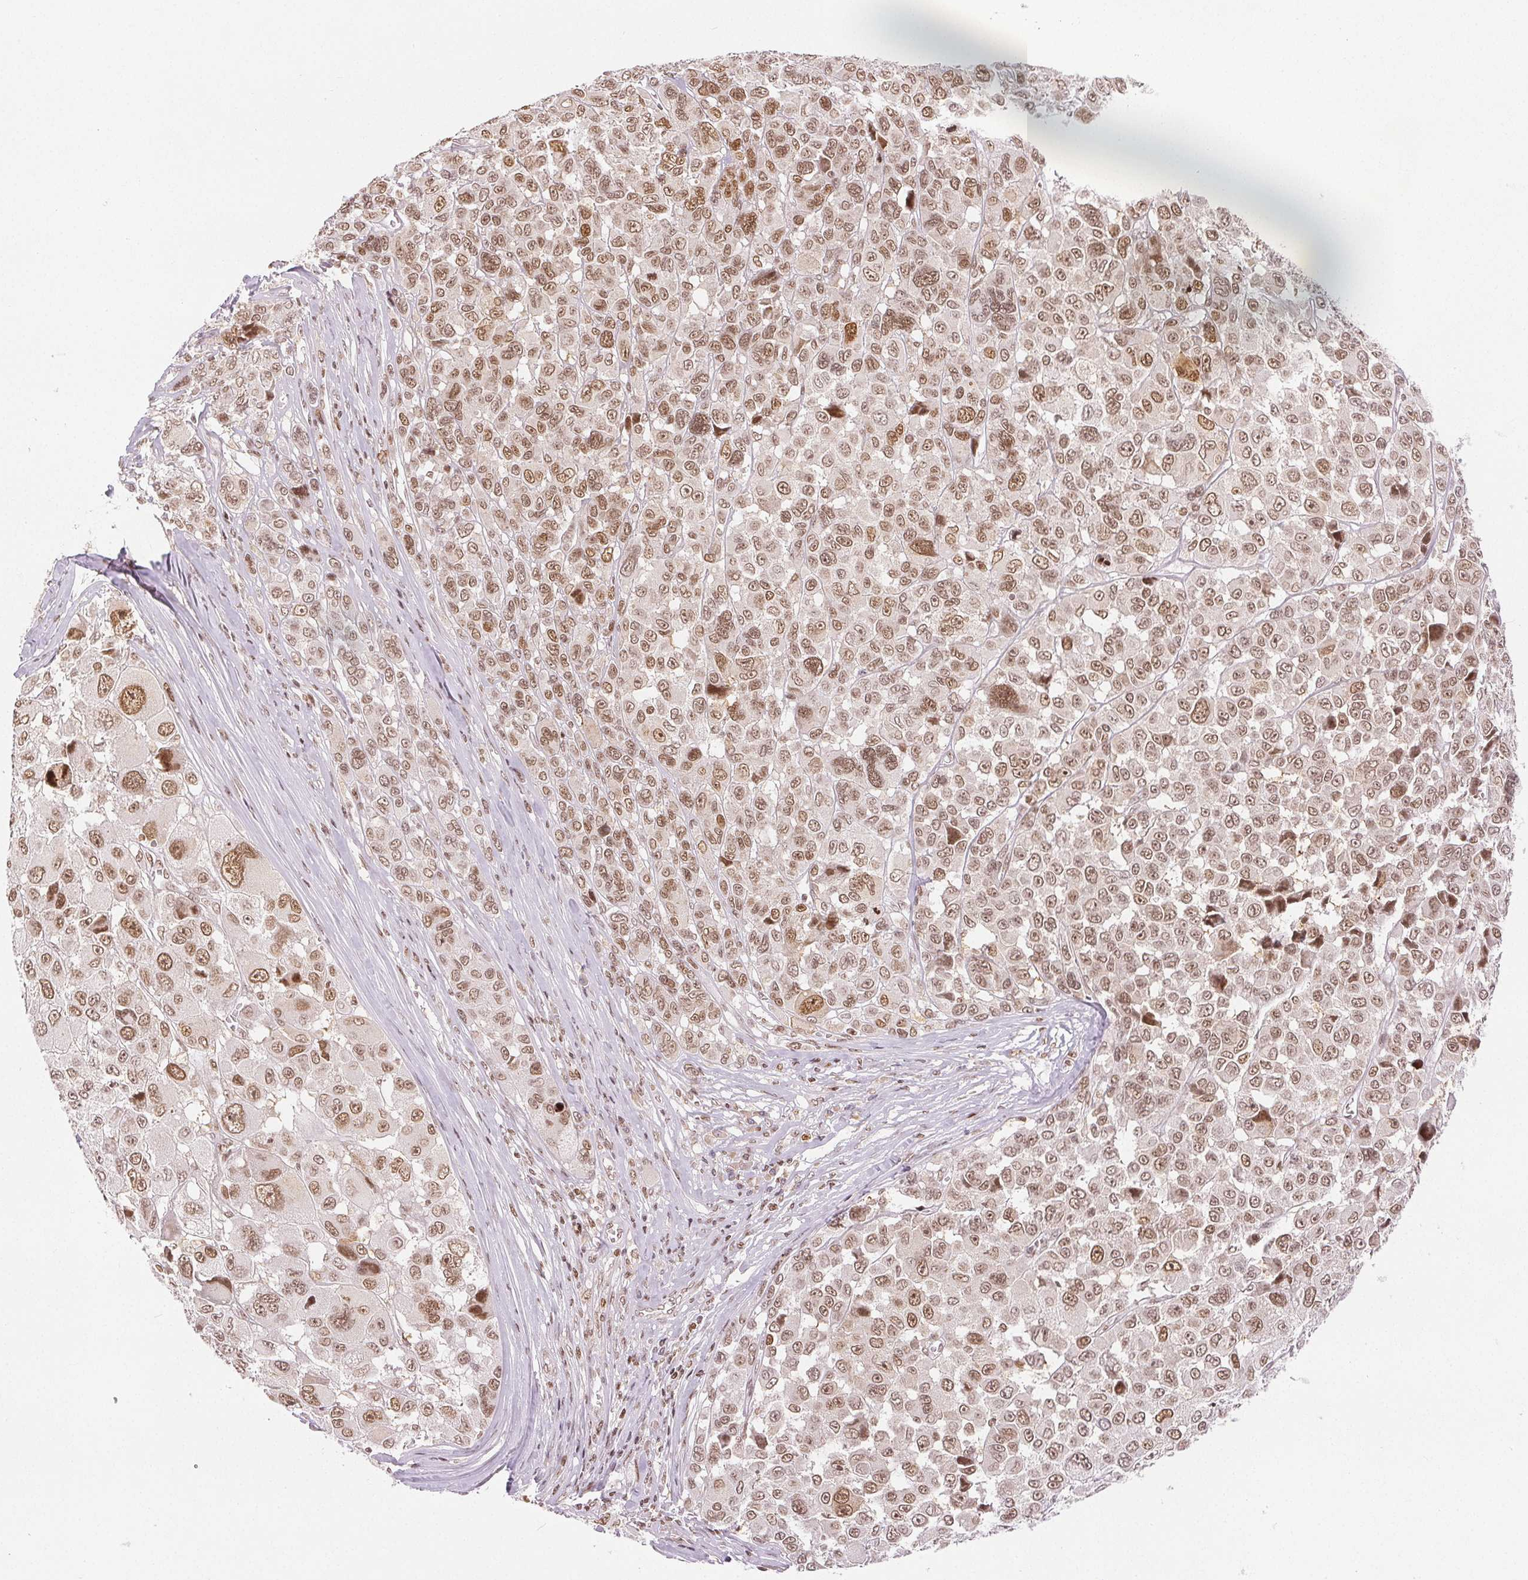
{"staining": {"intensity": "moderate", "quantity": ">75%", "location": "nuclear"}, "tissue": "melanoma", "cell_type": "Tumor cells", "image_type": "cancer", "snomed": [{"axis": "morphology", "description": "Malignant melanoma, NOS"}, {"axis": "topography", "description": "Skin"}], "caption": "An immunohistochemistry (IHC) micrograph of tumor tissue is shown. Protein staining in brown shows moderate nuclear positivity in melanoma within tumor cells.", "gene": "DEK", "patient": {"sex": "female", "age": 66}}